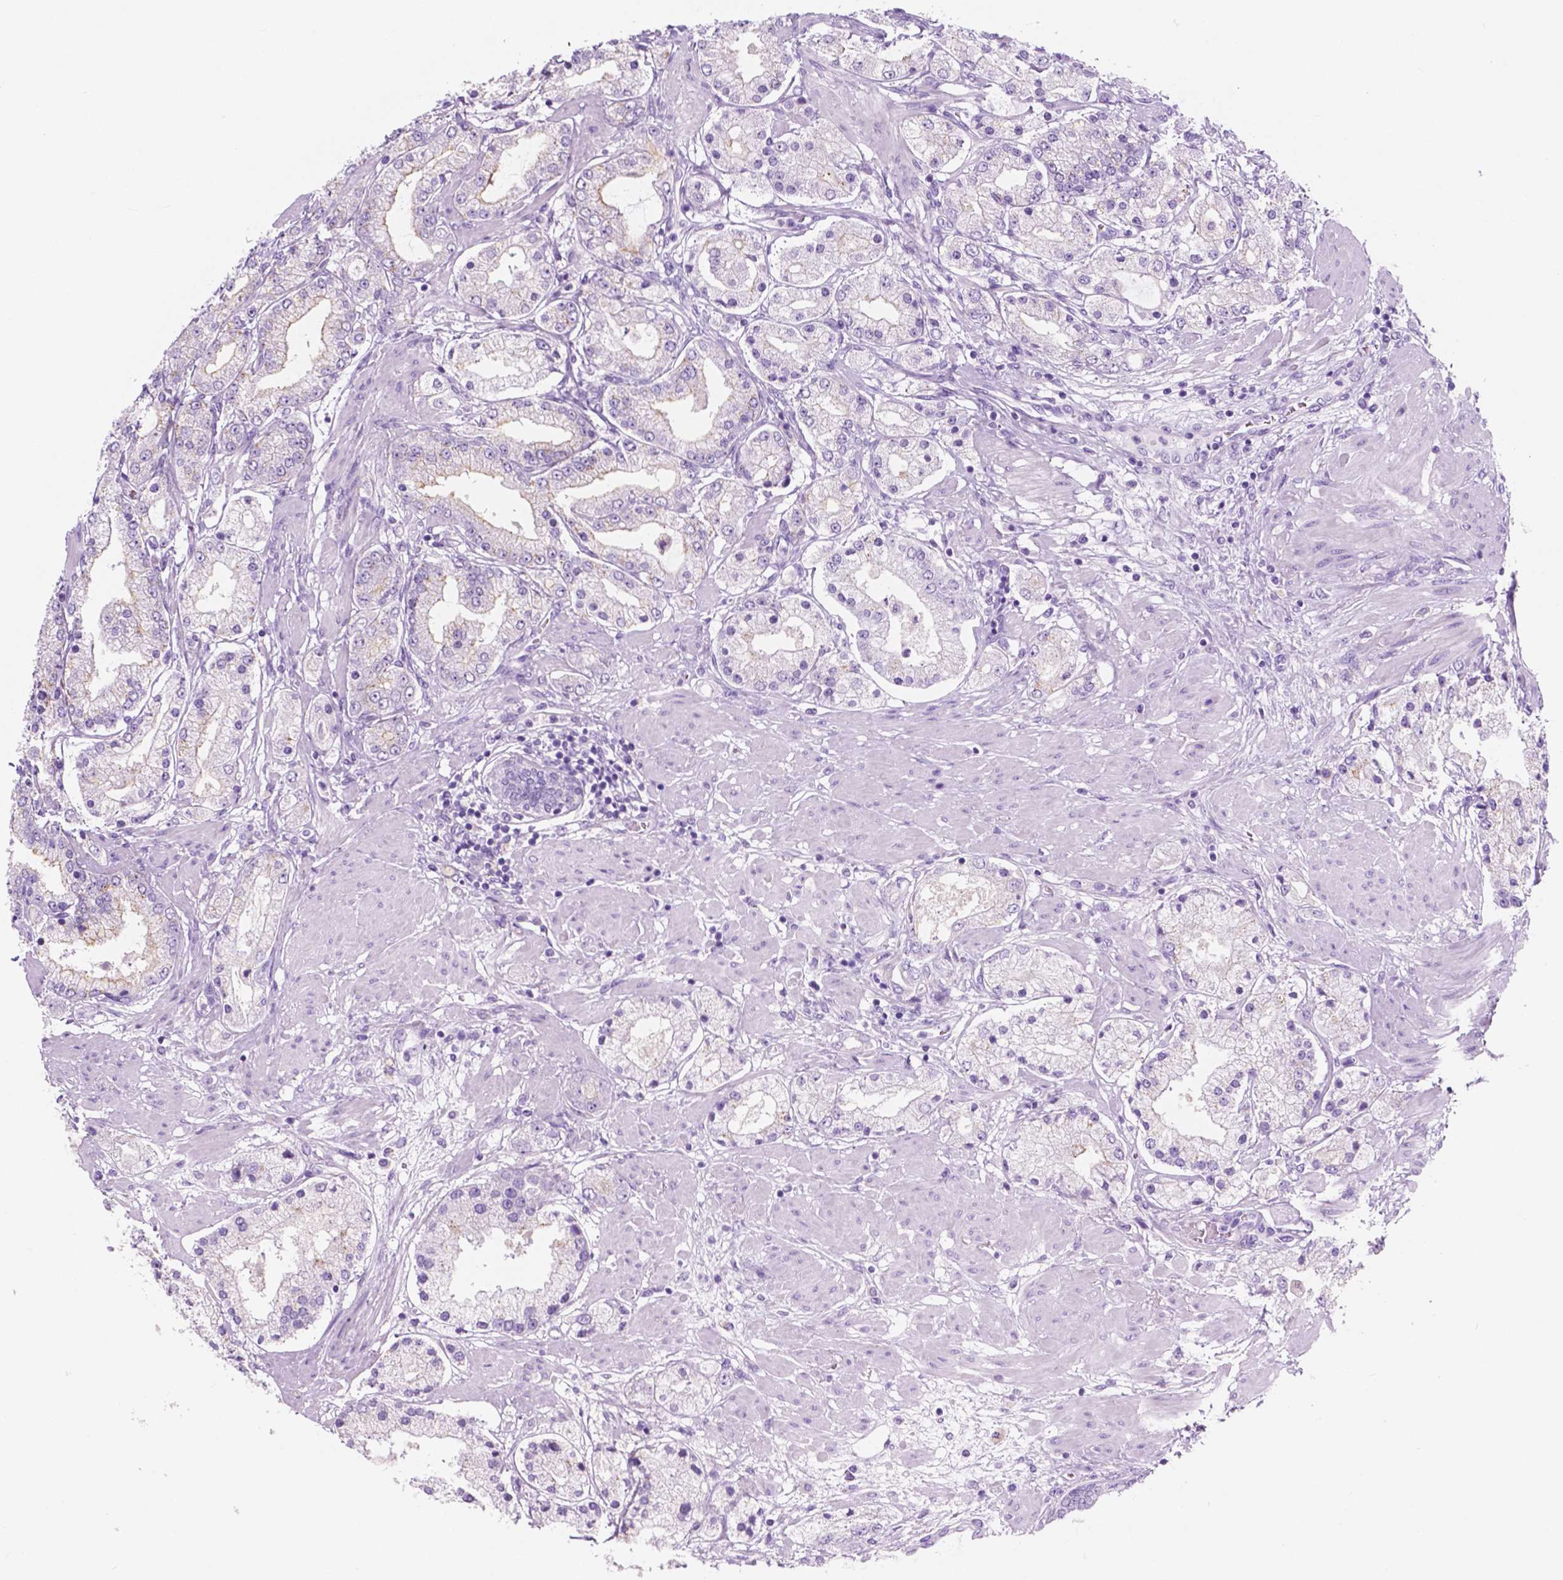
{"staining": {"intensity": "negative", "quantity": "none", "location": "none"}, "tissue": "prostate cancer", "cell_type": "Tumor cells", "image_type": "cancer", "snomed": [{"axis": "morphology", "description": "Adenocarcinoma, High grade"}, {"axis": "topography", "description": "Prostate"}], "caption": "High power microscopy histopathology image of an immunohistochemistry (IHC) histopathology image of prostate cancer, revealing no significant positivity in tumor cells.", "gene": "CUZD1", "patient": {"sex": "male", "age": 67}}